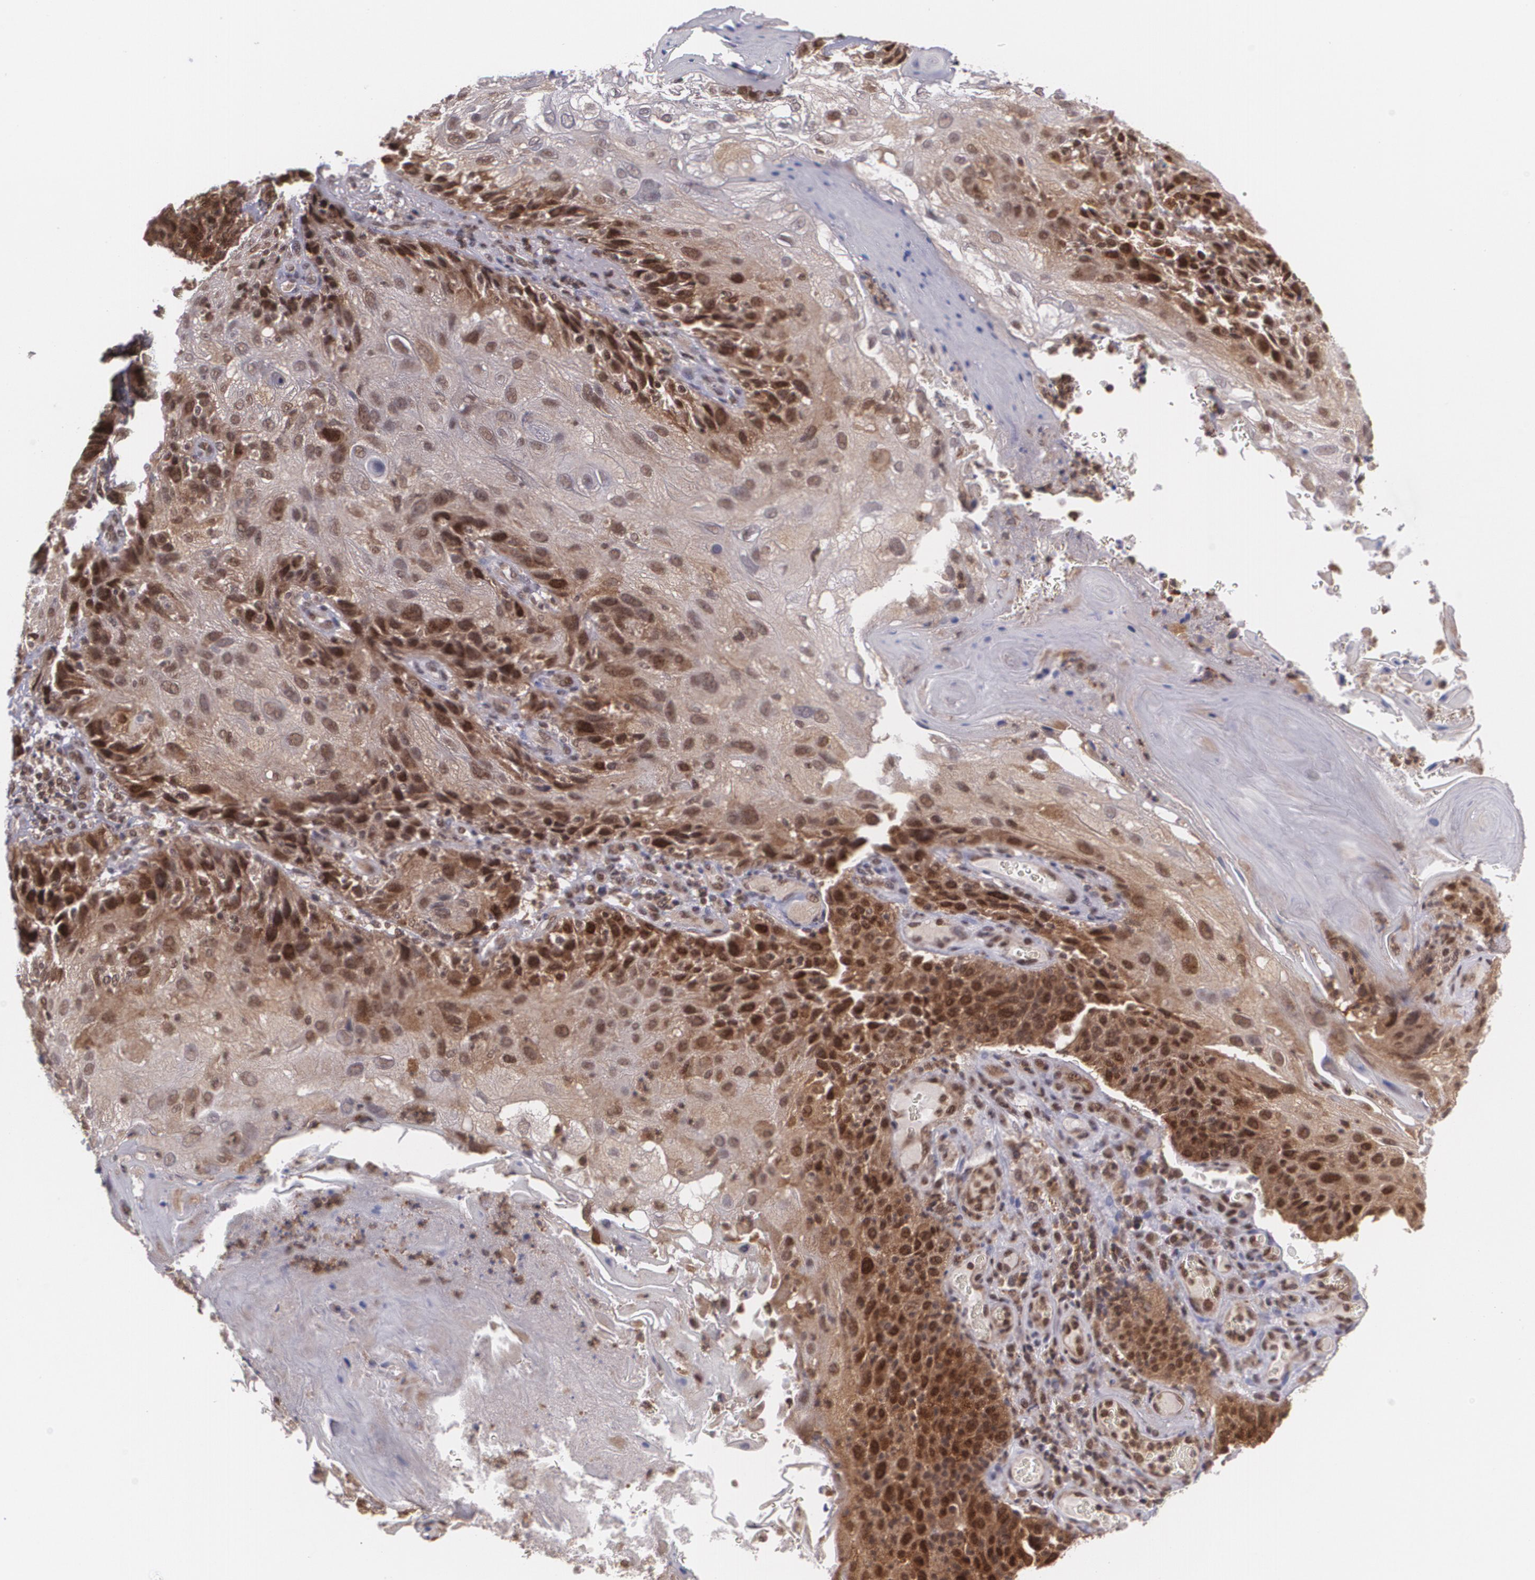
{"staining": {"intensity": "moderate", "quantity": "25%-75%", "location": "cytoplasmic/membranous,nuclear"}, "tissue": "skin cancer", "cell_type": "Tumor cells", "image_type": "cancer", "snomed": [{"axis": "morphology", "description": "Normal tissue, NOS"}, {"axis": "morphology", "description": "Squamous cell carcinoma, NOS"}, {"axis": "topography", "description": "Skin"}], "caption": "IHC staining of skin cancer (squamous cell carcinoma), which displays medium levels of moderate cytoplasmic/membranous and nuclear staining in approximately 25%-75% of tumor cells indicating moderate cytoplasmic/membranous and nuclear protein positivity. The staining was performed using DAB (brown) for protein detection and nuclei were counterstained in hematoxylin (blue).", "gene": "CUL2", "patient": {"sex": "female", "age": 83}}